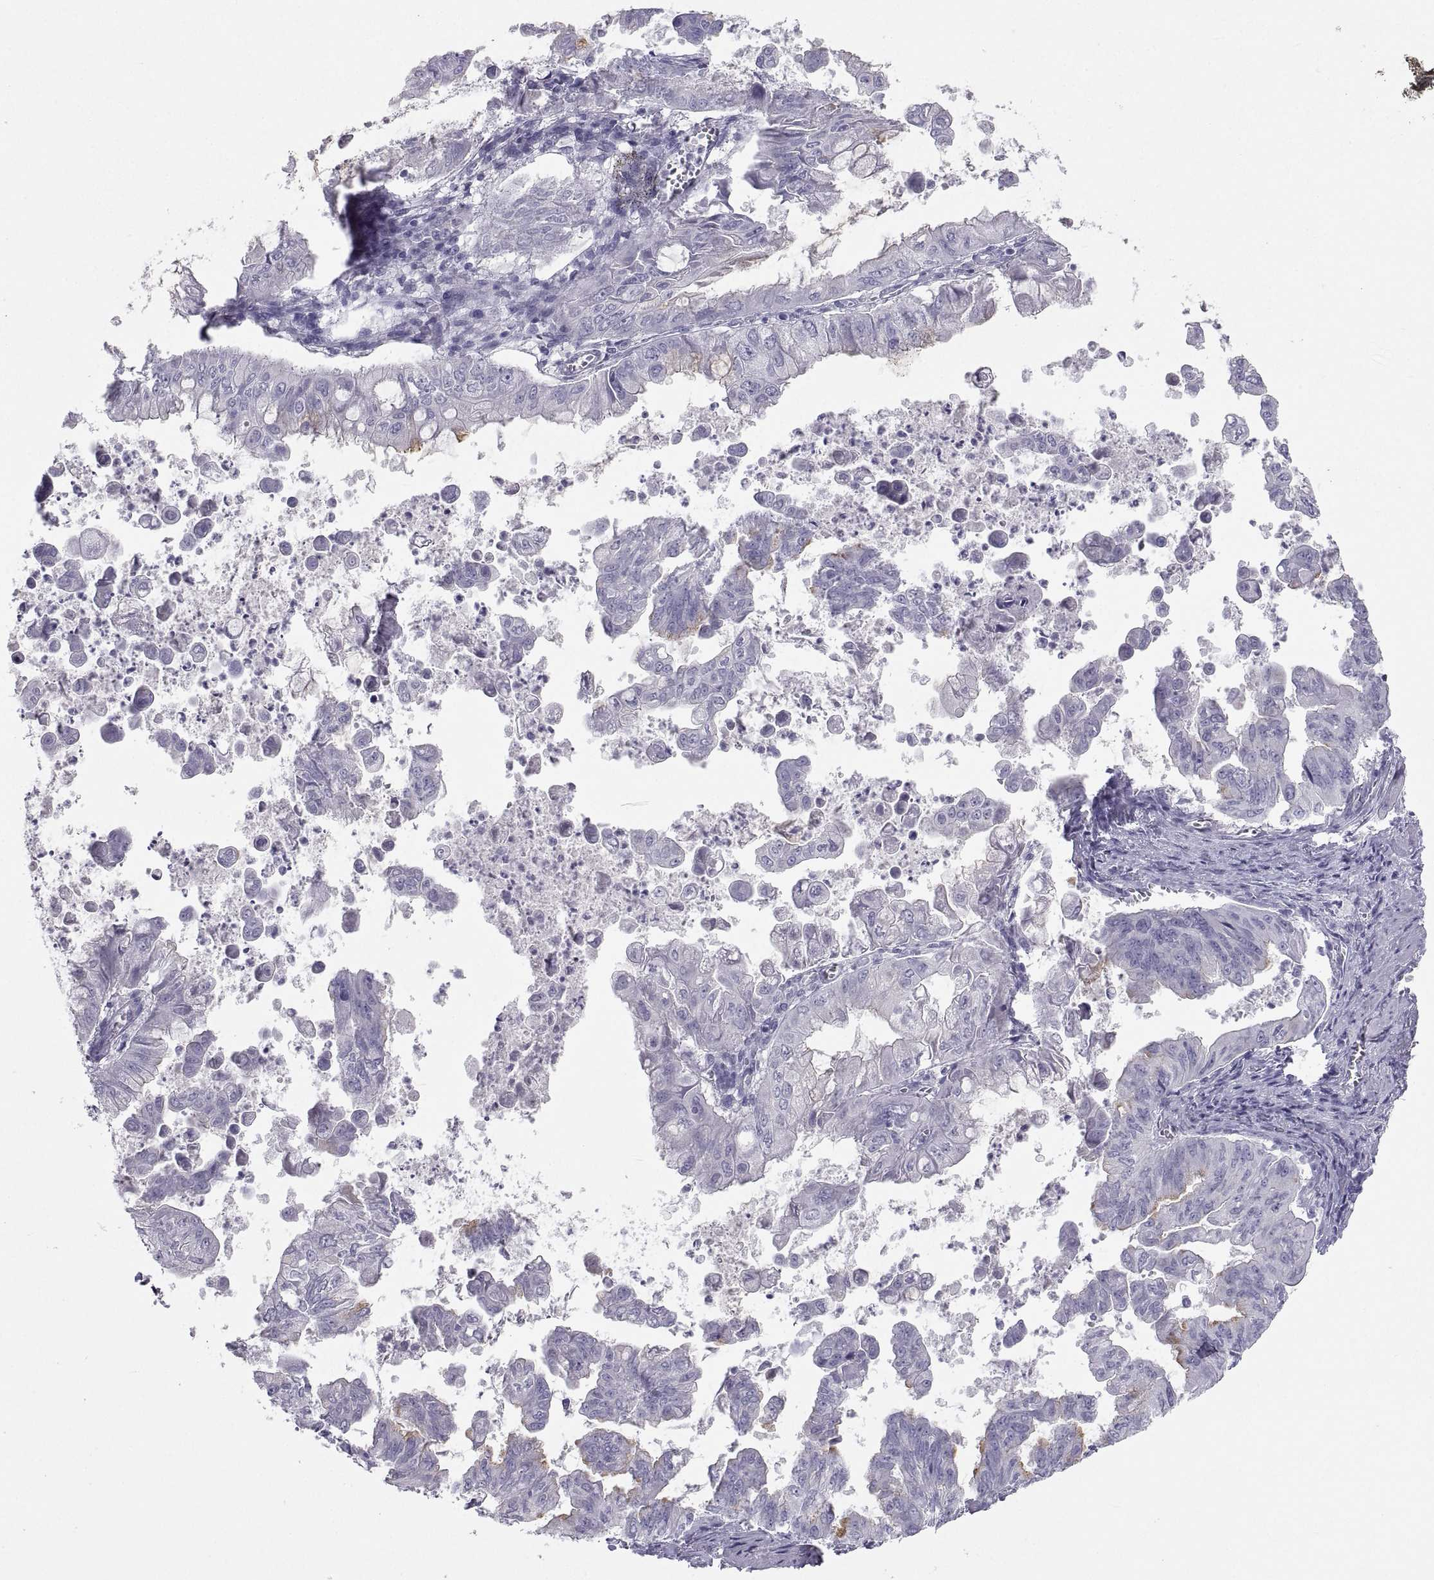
{"staining": {"intensity": "negative", "quantity": "none", "location": "none"}, "tissue": "stomach cancer", "cell_type": "Tumor cells", "image_type": "cancer", "snomed": [{"axis": "morphology", "description": "Adenocarcinoma, NOS"}, {"axis": "topography", "description": "Stomach, upper"}], "caption": "Micrograph shows no significant protein expression in tumor cells of stomach cancer.", "gene": "PCSK1N", "patient": {"sex": "male", "age": 80}}